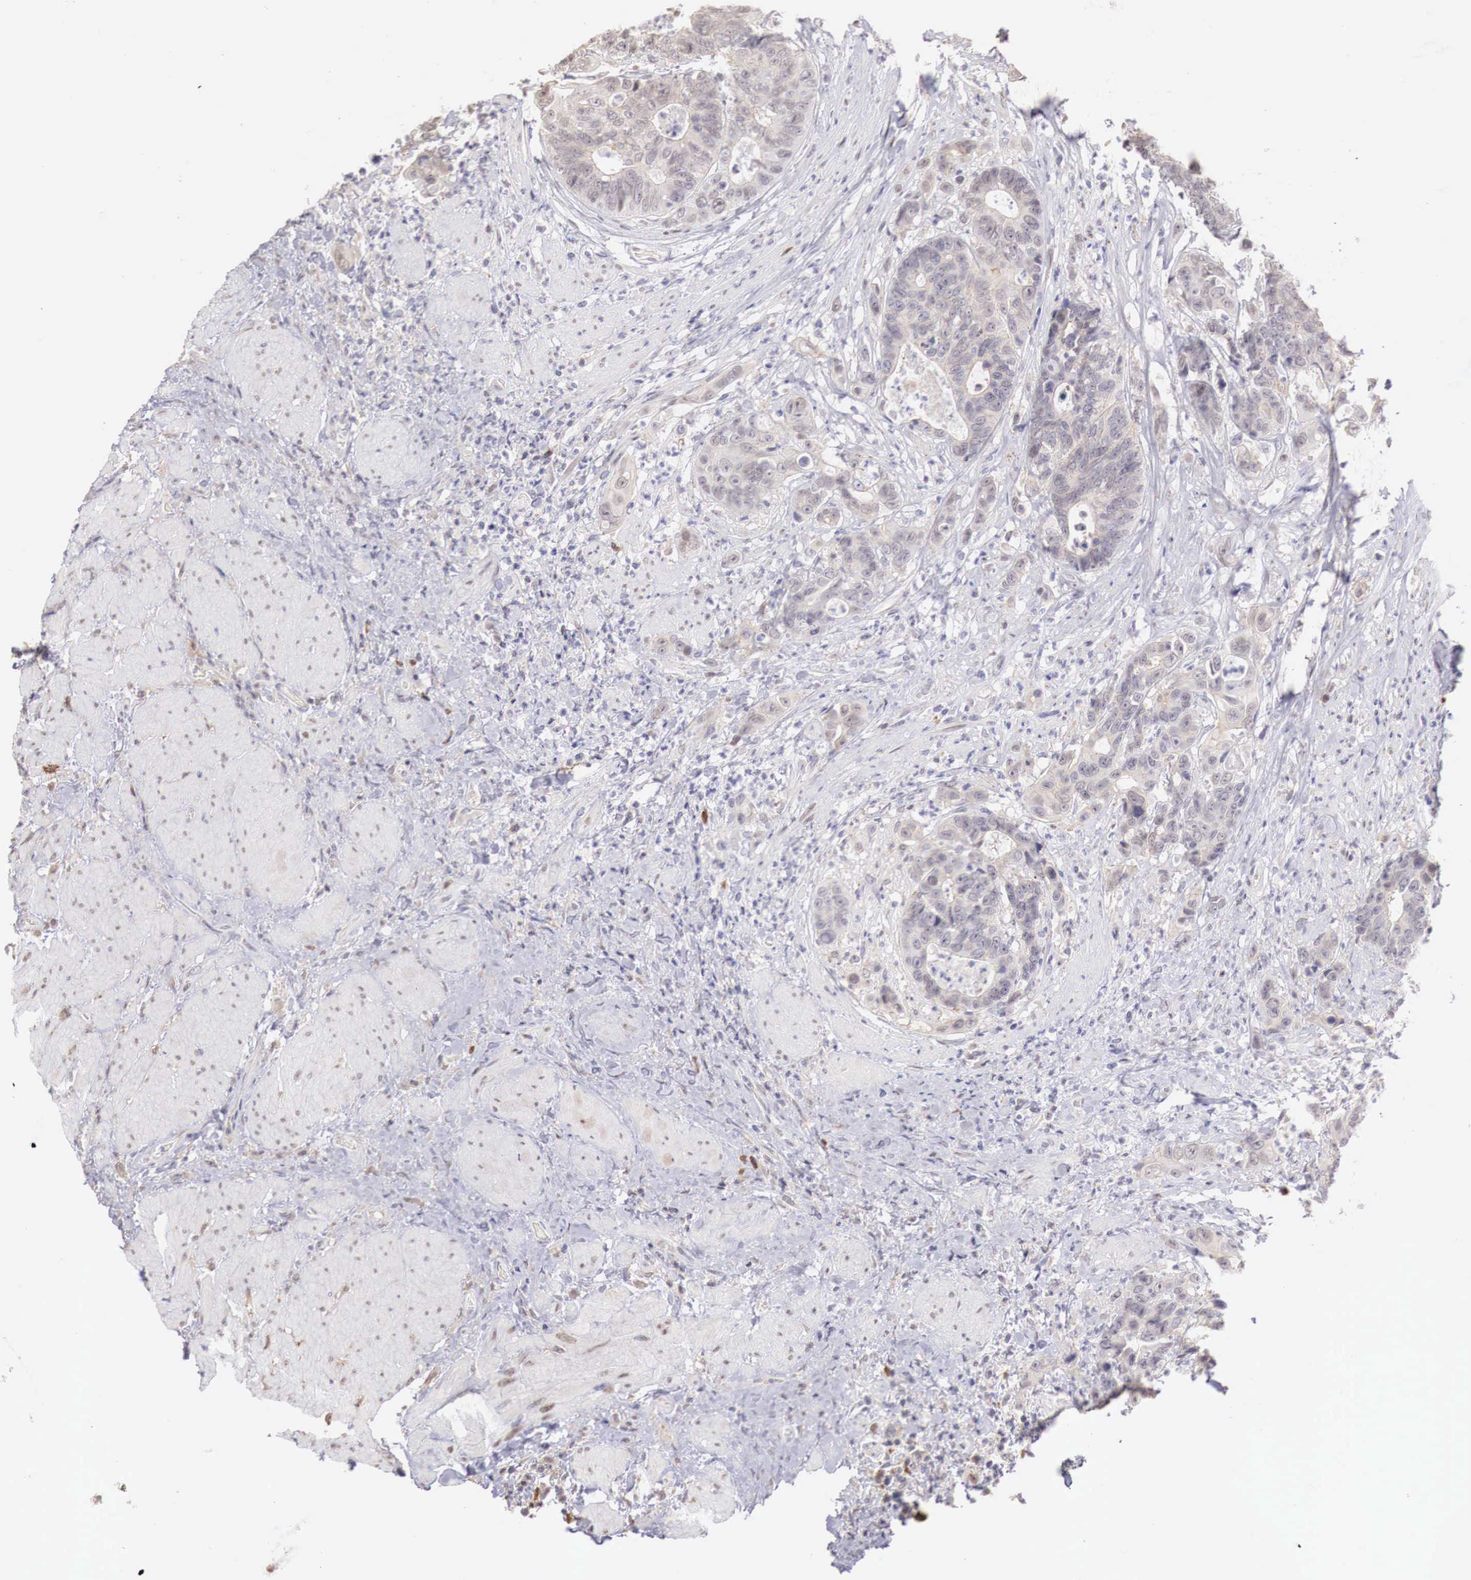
{"staining": {"intensity": "negative", "quantity": "none", "location": "none"}, "tissue": "colorectal cancer", "cell_type": "Tumor cells", "image_type": "cancer", "snomed": [{"axis": "morphology", "description": "Adenocarcinoma, NOS"}, {"axis": "topography", "description": "Rectum"}], "caption": "Colorectal cancer stained for a protein using IHC demonstrates no positivity tumor cells.", "gene": "XPNPEP2", "patient": {"sex": "female", "age": 65}}